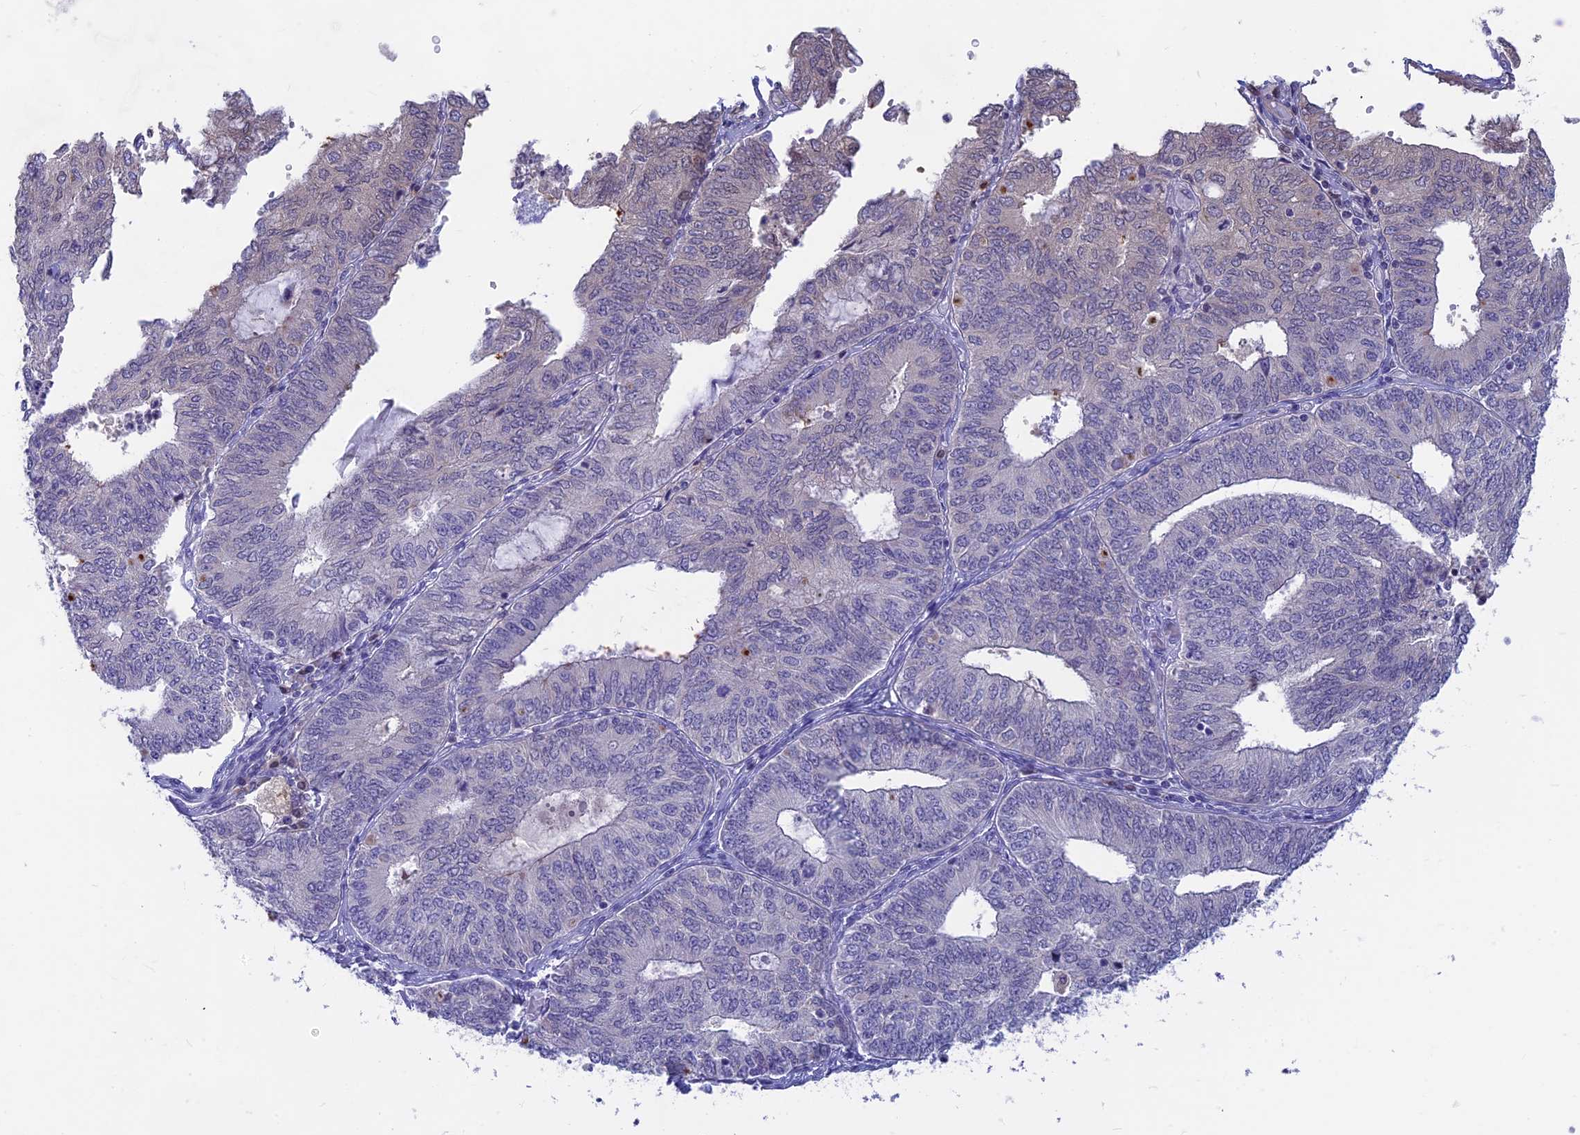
{"staining": {"intensity": "negative", "quantity": "none", "location": "none"}, "tissue": "endometrial cancer", "cell_type": "Tumor cells", "image_type": "cancer", "snomed": [{"axis": "morphology", "description": "Adenocarcinoma, NOS"}, {"axis": "topography", "description": "Endometrium"}], "caption": "Tumor cells show no significant protein staining in endometrial cancer (adenocarcinoma).", "gene": "SNTN", "patient": {"sex": "female", "age": 68}}